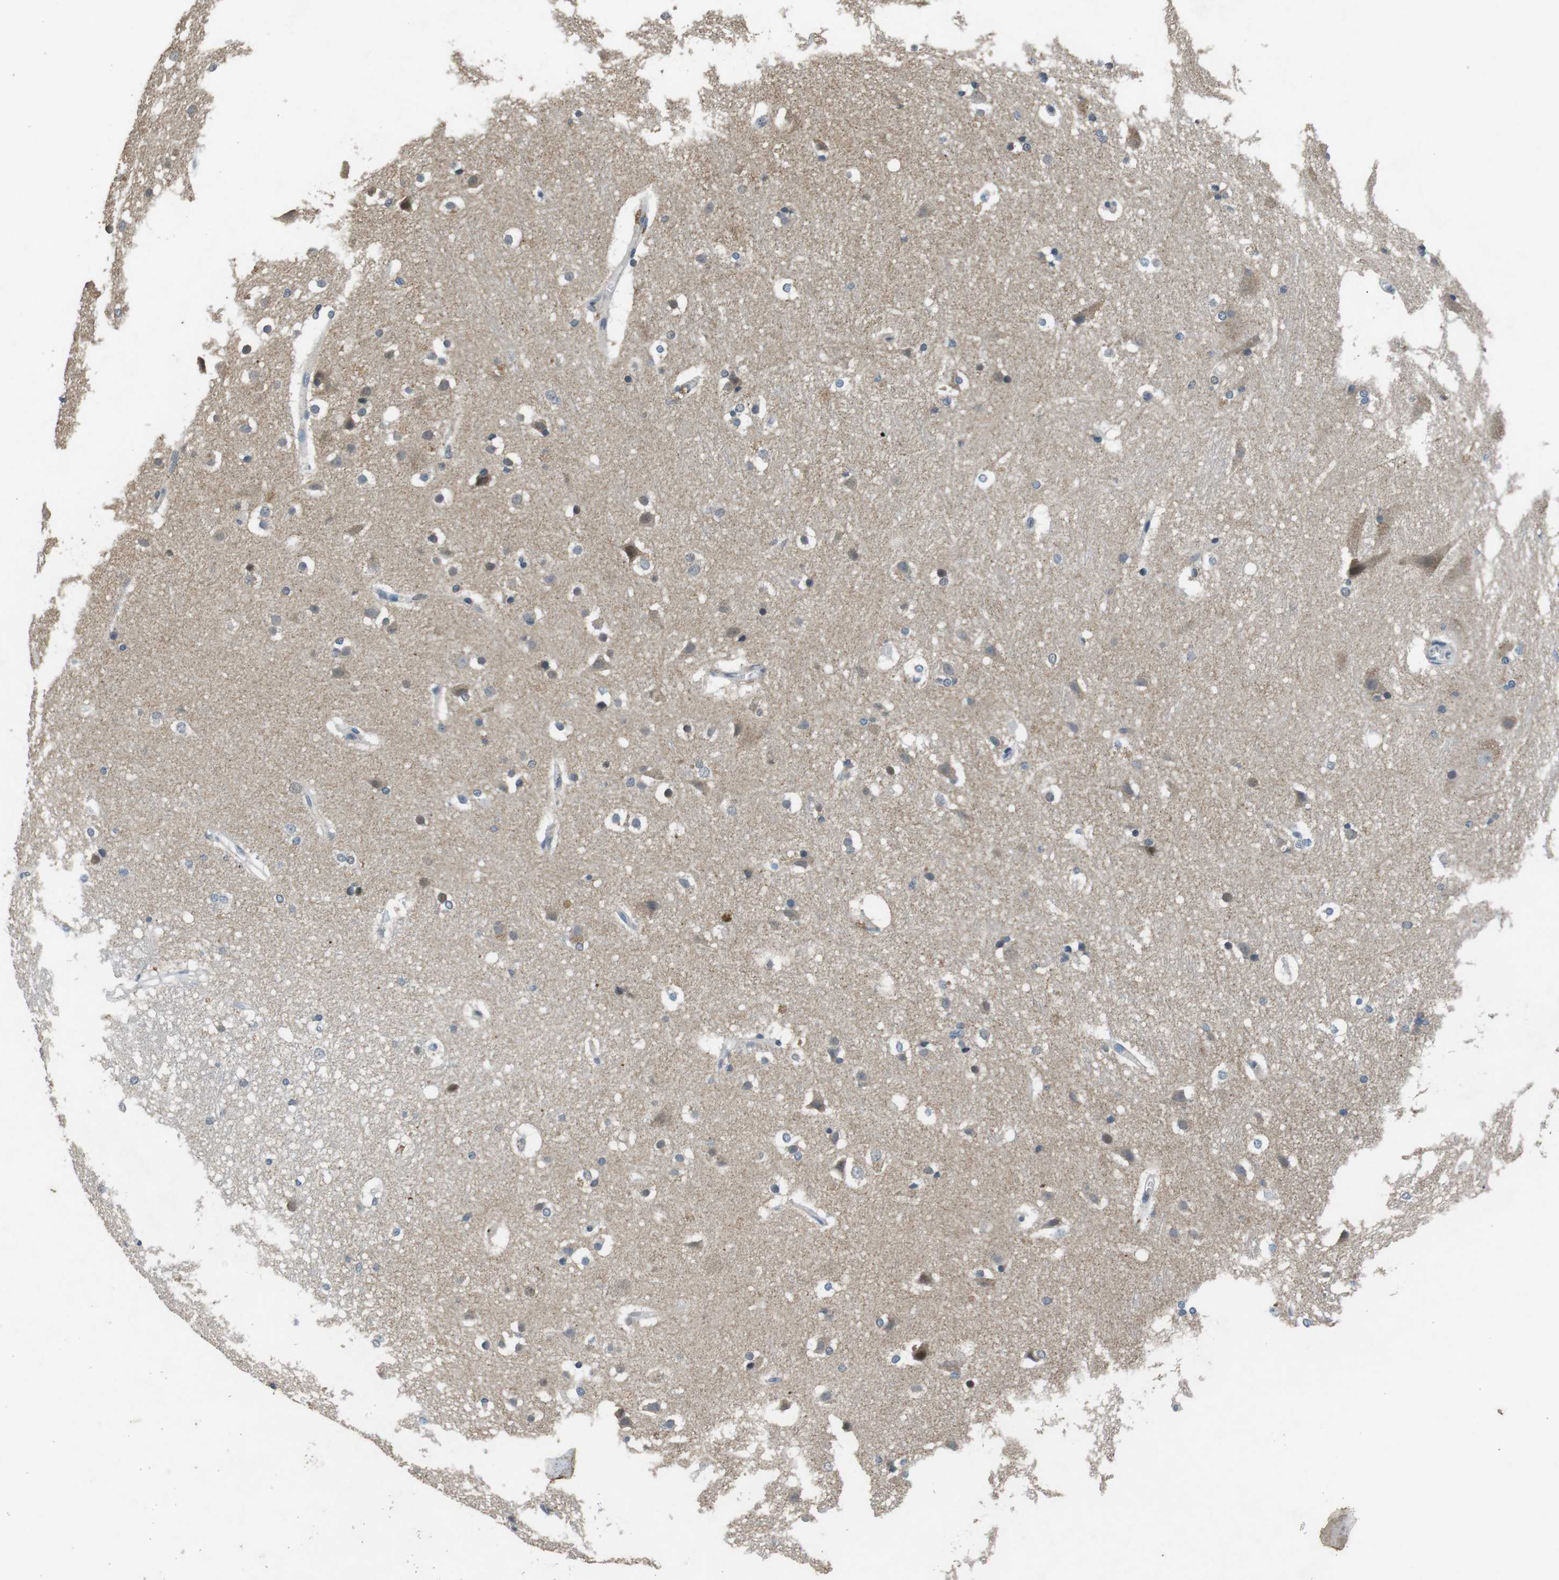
{"staining": {"intensity": "weak", "quantity": "<25%", "location": "cytoplasmic/membranous"}, "tissue": "hippocampus", "cell_type": "Glial cells", "image_type": "normal", "snomed": [{"axis": "morphology", "description": "Normal tissue, NOS"}, {"axis": "topography", "description": "Hippocampus"}], "caption": "Immunohistochemistry of unremarkable human hippocampus reveals no positivity in glial cells.", "gene": "CLDN7", "patient": {"sex": "female", "age": 19}}